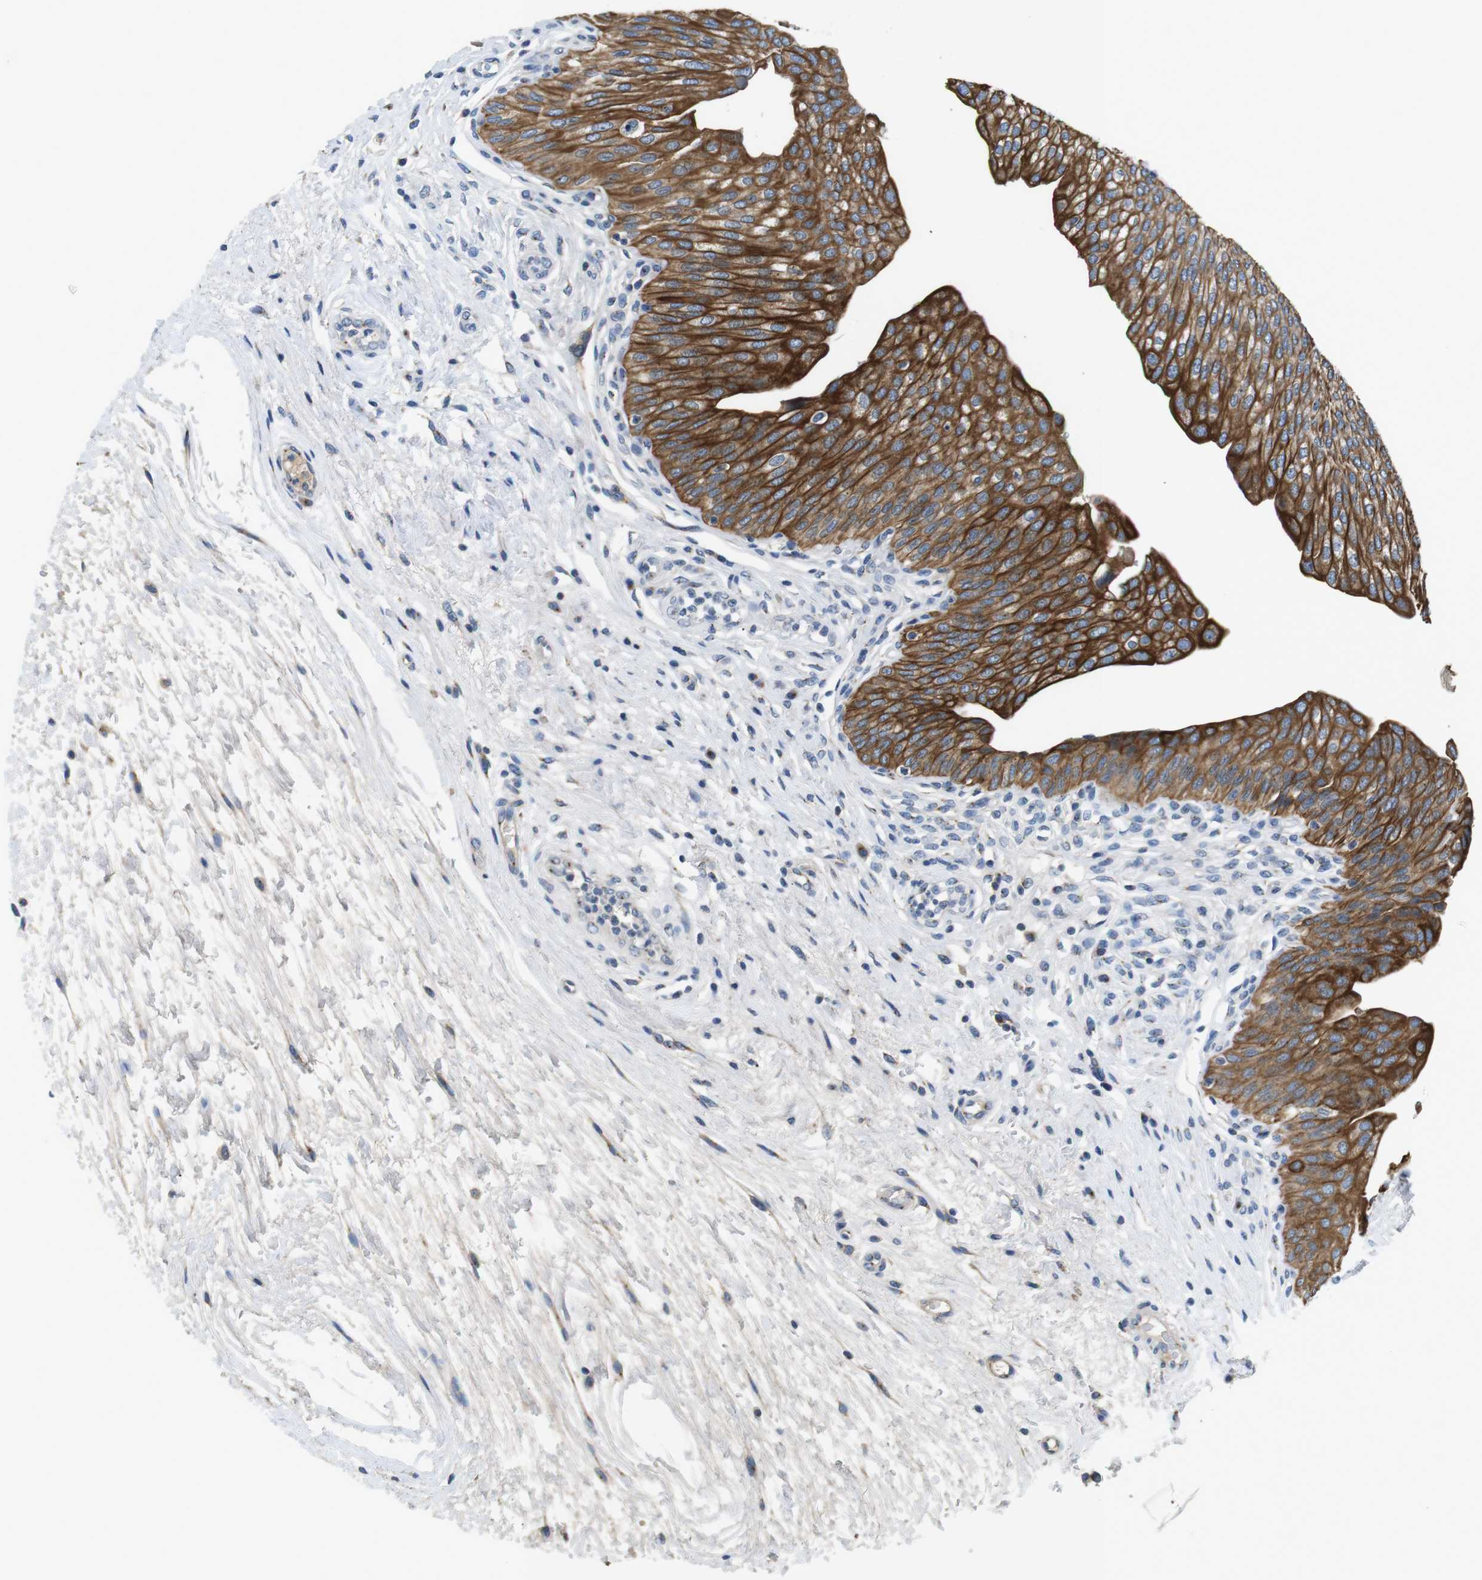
{"staining": {"intensity": "strong", "quantity": ">75%", "location": "cytoplasmic/membranous"}, "tissue": "urinary bladder", "cell_type": "Urothelial cells", "image_type": "normal", "snomed": [{"axis": "morphology", "description": "Normal tissue, NOS"}, {"axis": "topography", "description": "Urinary bladder"}], "caption": "This image reveals IHC staining of benign urinary bladder, with high strong cytoplasmic/membranous staining in about >75% of urothelial cells.", "gene": "UNC5CL", "patient": {"sex": "male", "age": 46}}